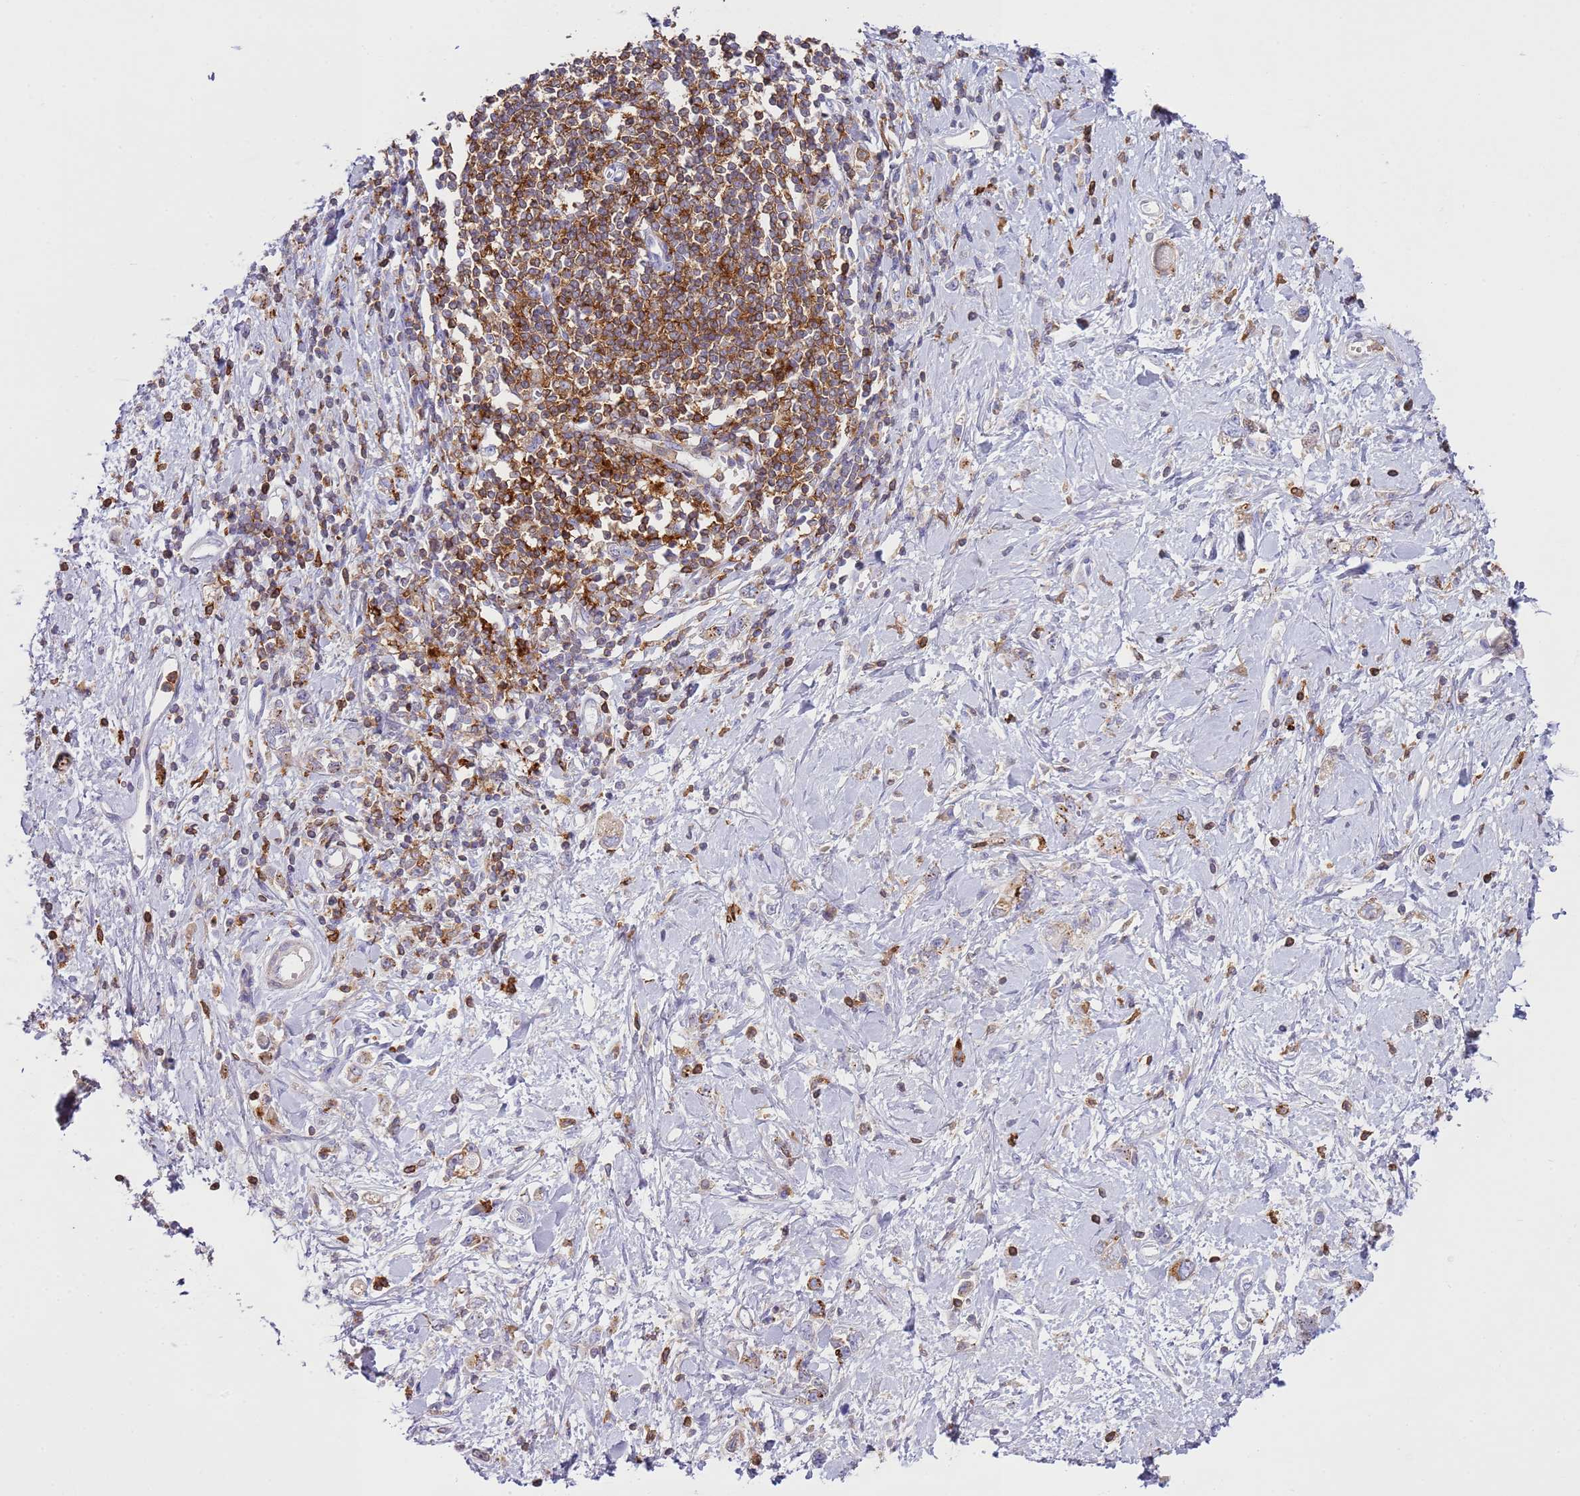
{"staining": {"intensity": "moderate", "quantity": "<25%", "location": "cytoplasmic/membranous"}, "tissue": "stomach cancer", "cell_type": "Tumor cells", "image_type": "cancer", "snomed": [{"axis": "morphology", "description": "Adenocarcinoma, NOS"}, {"axis": "topography", "description": "Stomach"}], "caption": "Protein staining by immunohistochemistry (IHC) reveals moderate cytoplasmic/membranous positivity in approximately <25% of tumor cells in stomach cancer.", "gene": "TTPAL", "patient": {"sex": "female", "age": 76}}